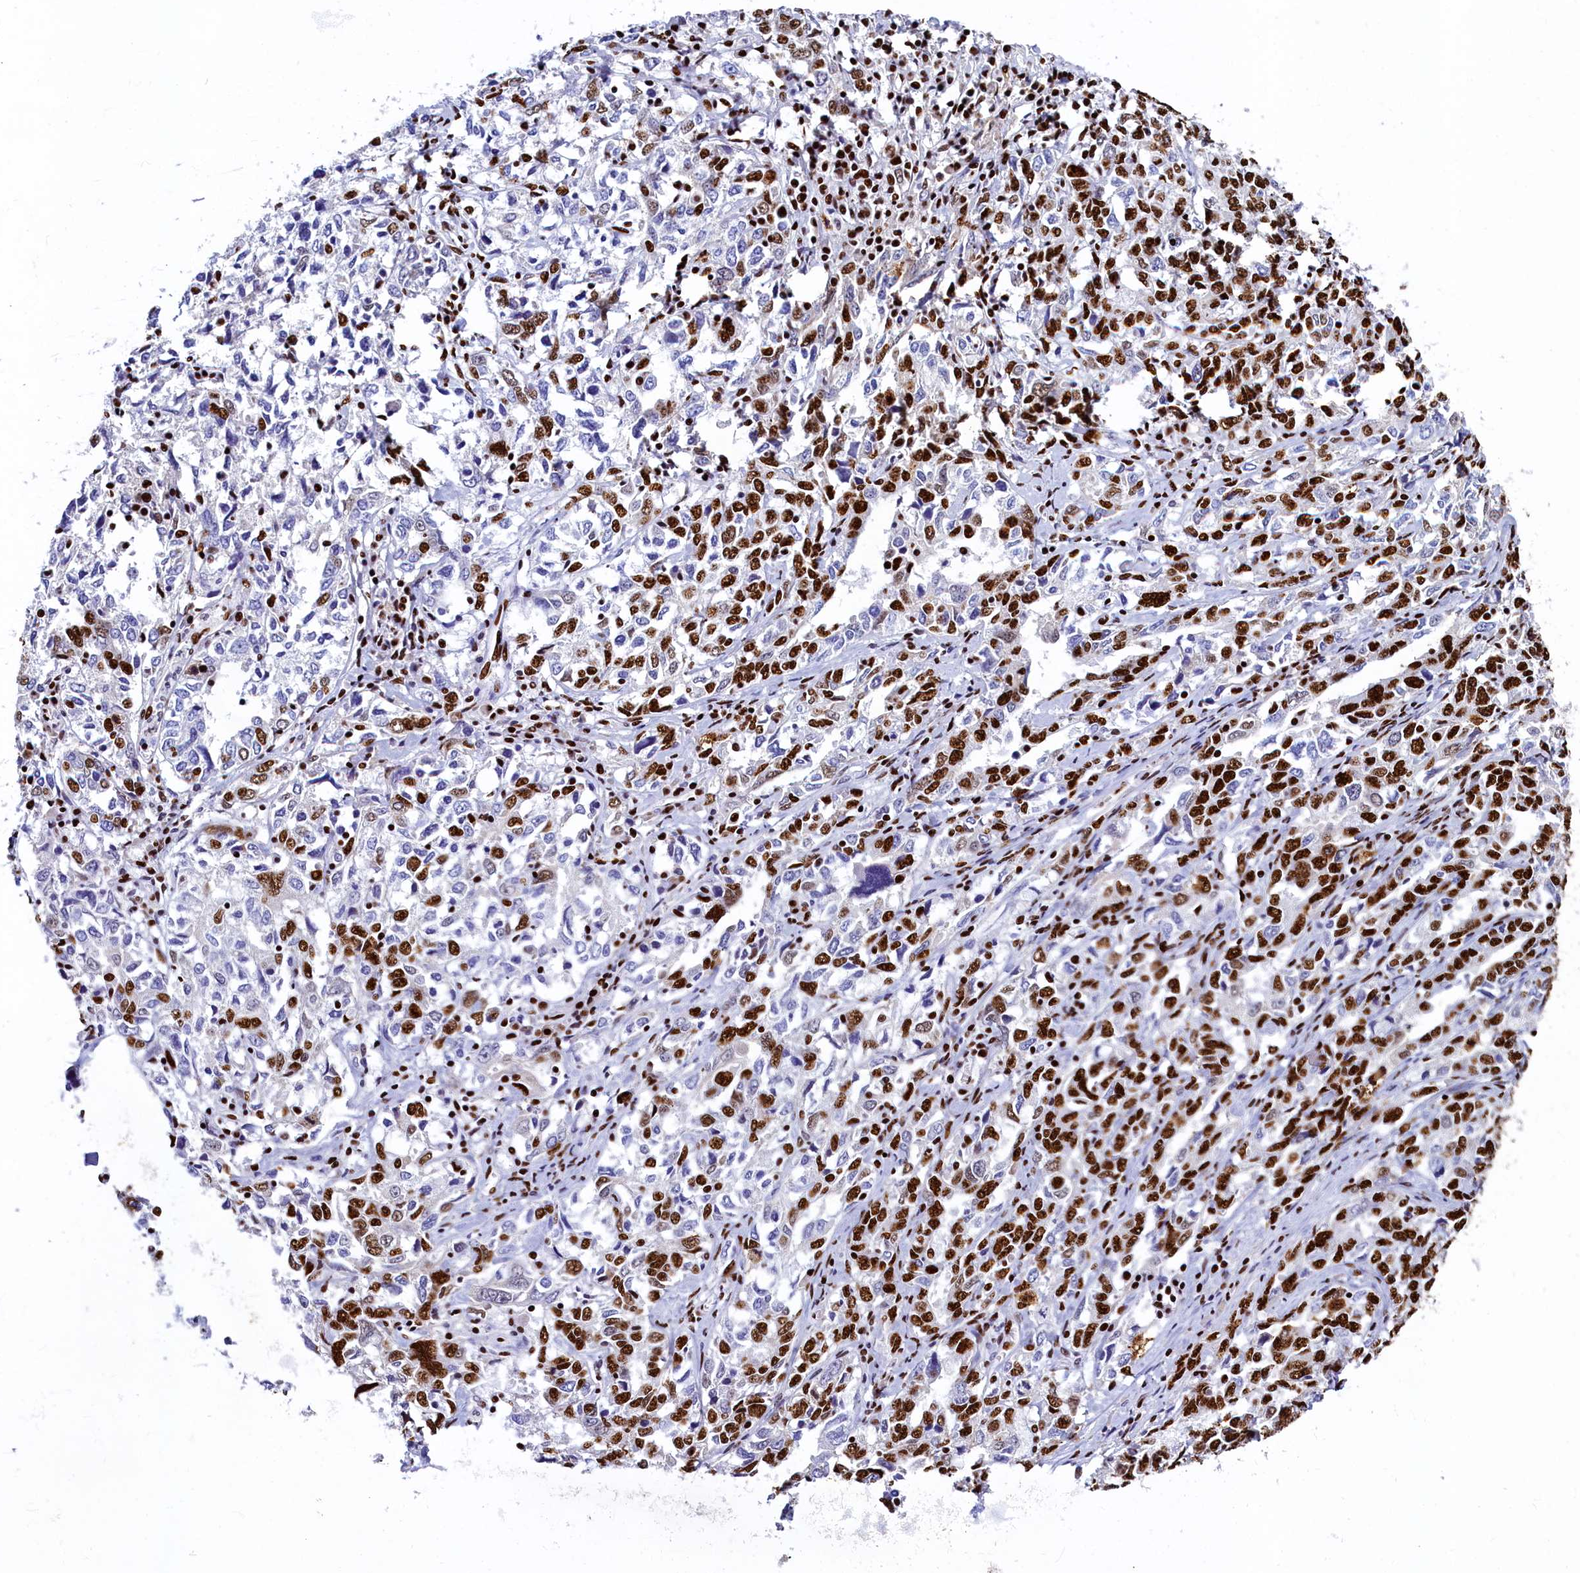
{"staining": {"intensity": "strong", "quantity": "25%-75%", "location": "nuclear"}, "tissue": "ovarian cancer", "cell_type": "Tumor cells", "image_type": "cancer", "snomed": [{"axis": "morphology", "description": "Carcinoma, endometroid"}, {"axis": "topography", "description": "Ovary"}], "caption": "Protein analysis of ovarian cancer (endometroid carcinoma) tissue demonstrates strong nuclear positivity in approximately 25%-75% of tumor cells.", "gene": "SRRM2", "patient": {"sex": "female", "age": 62}}